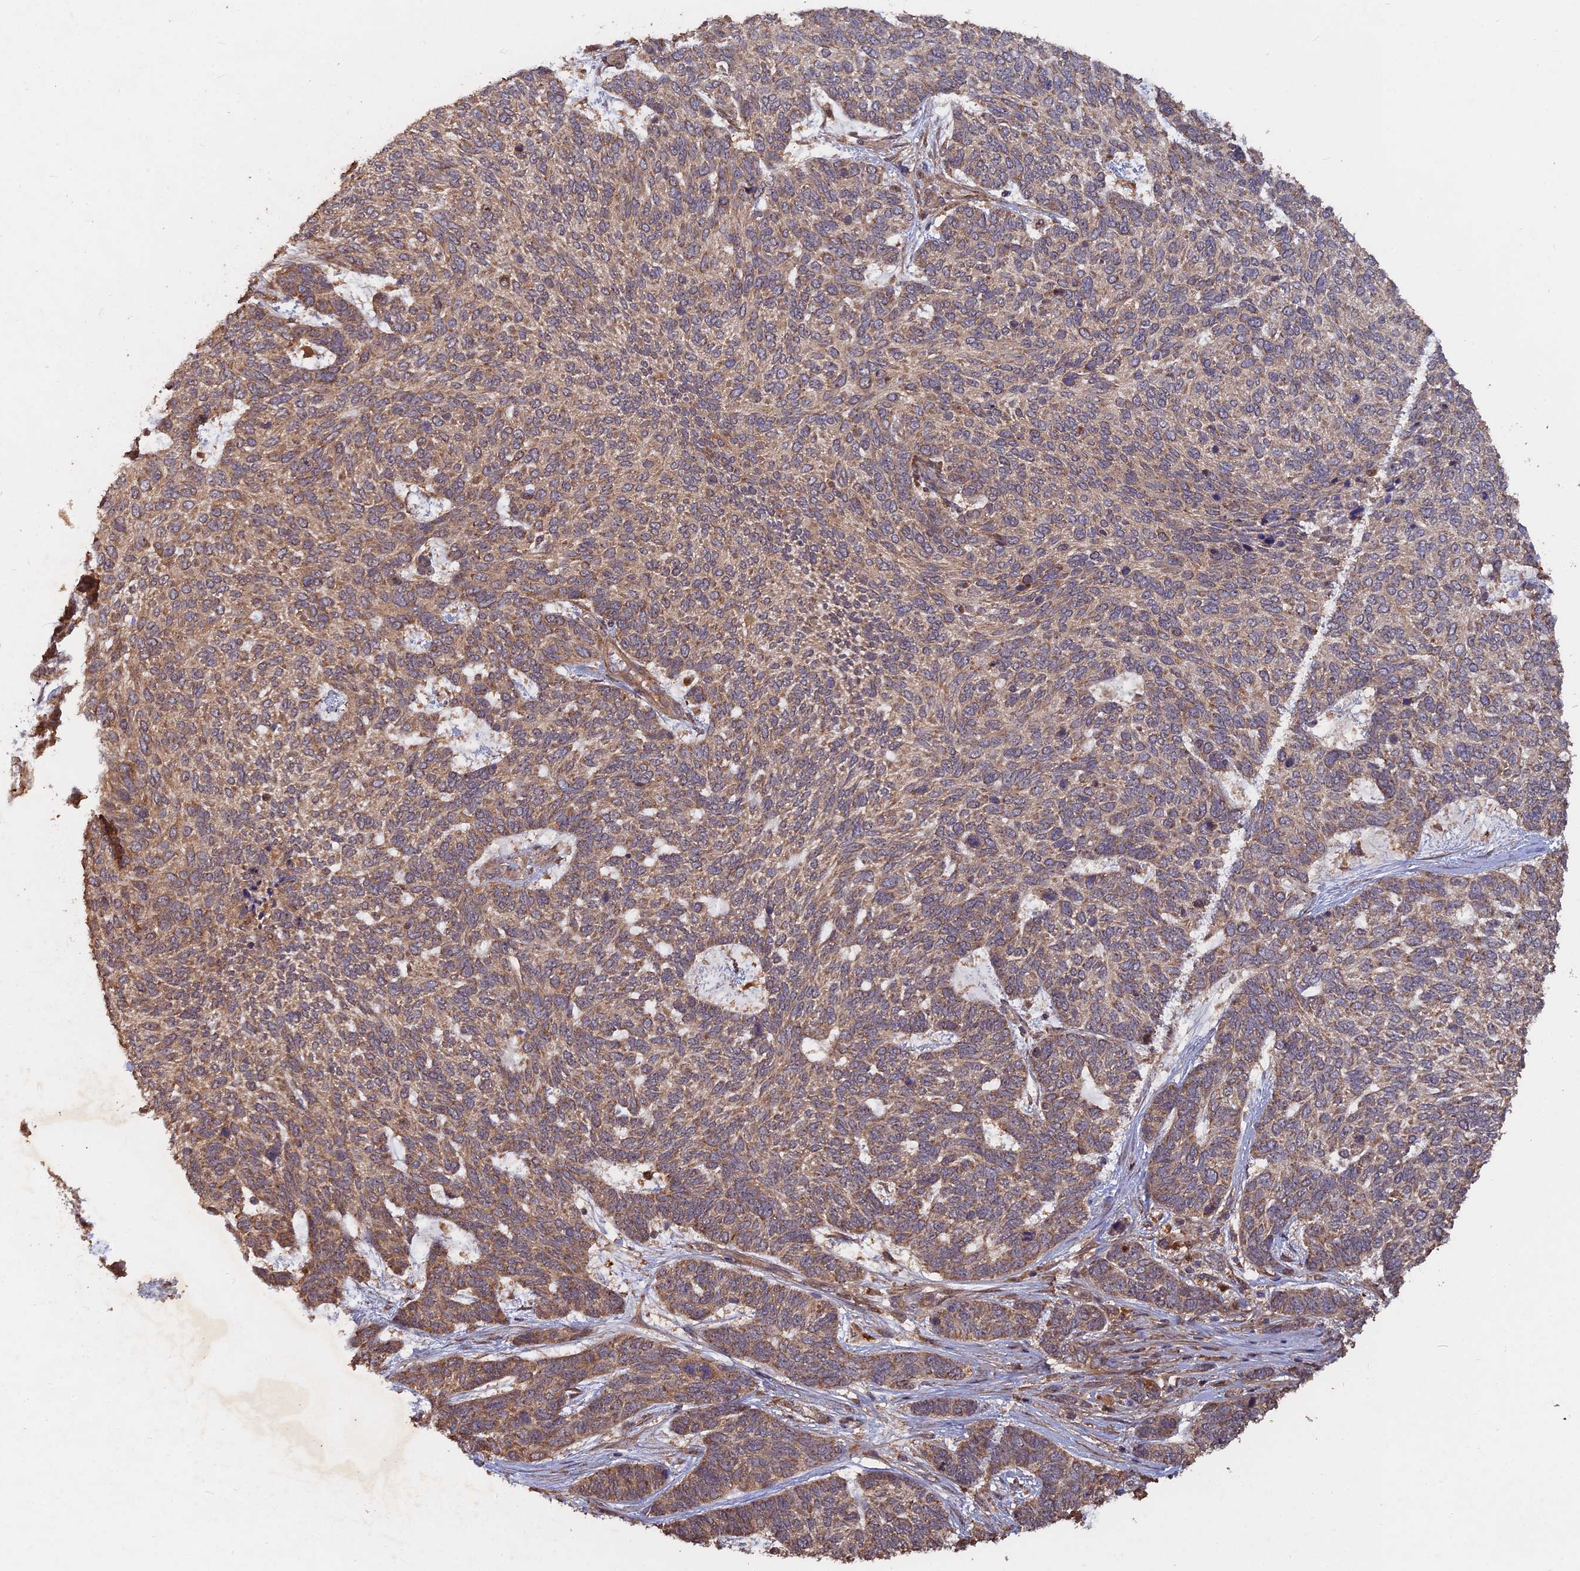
{"staining": {"intensity": "weak", "quantity": "25%-75%", "location": "cytoplasmic/membranous"}, "tissue": "skin cancer", "cell_type": "Tumor cells", "image_type": "cancer", "snomed": [{"axis": "morphology", "description": "Basal cell carcinoma"}, {"axis": "topography", "description": "Skin"}], "caption": "Immunohistochemical staining of basal cell carcinoma (skin) shows low levels of weak cytoplasmic/membranous positivity in approximately 25%-75% of tumor cells.", "gene": "SAC3D1", "patient": {"sex": "female", "age": 65}}